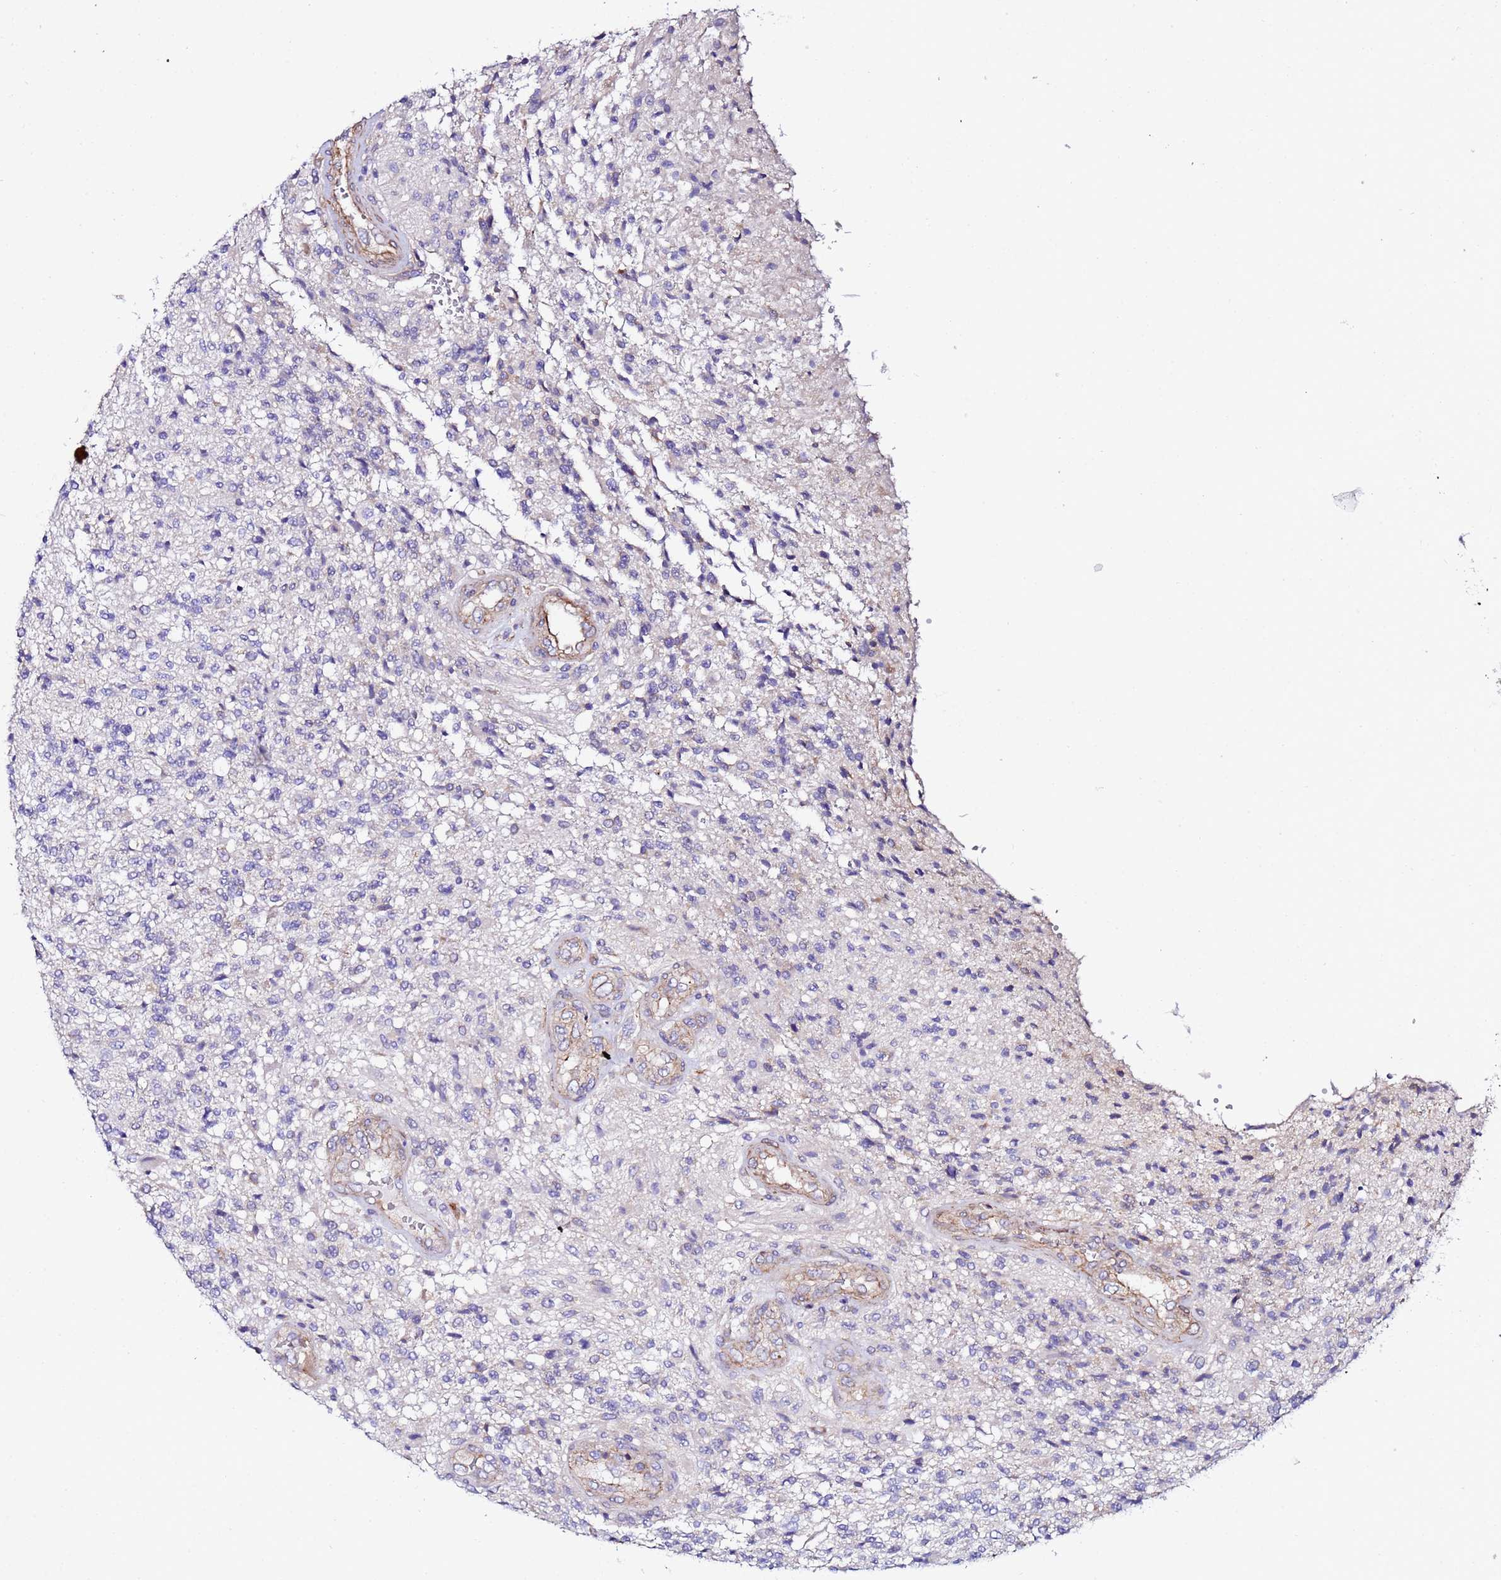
{"staining": {"intensity": "negative", "quantity": "none", "location": "none"}, "tissue": "glioma", "cell_type": "Tumor cells", "image_type": "cancer", "snomed": [{"axis": "morphology", "description": "Glioma, malignant, High grade"}, {"axis": "topography", "description": "Brain"}], "caption": "Glioma stained for a protein using IHC demonstrates no positivity tumor cells.", "gene": "JRKL", "patient": {"sex": "male", "age": 56}}